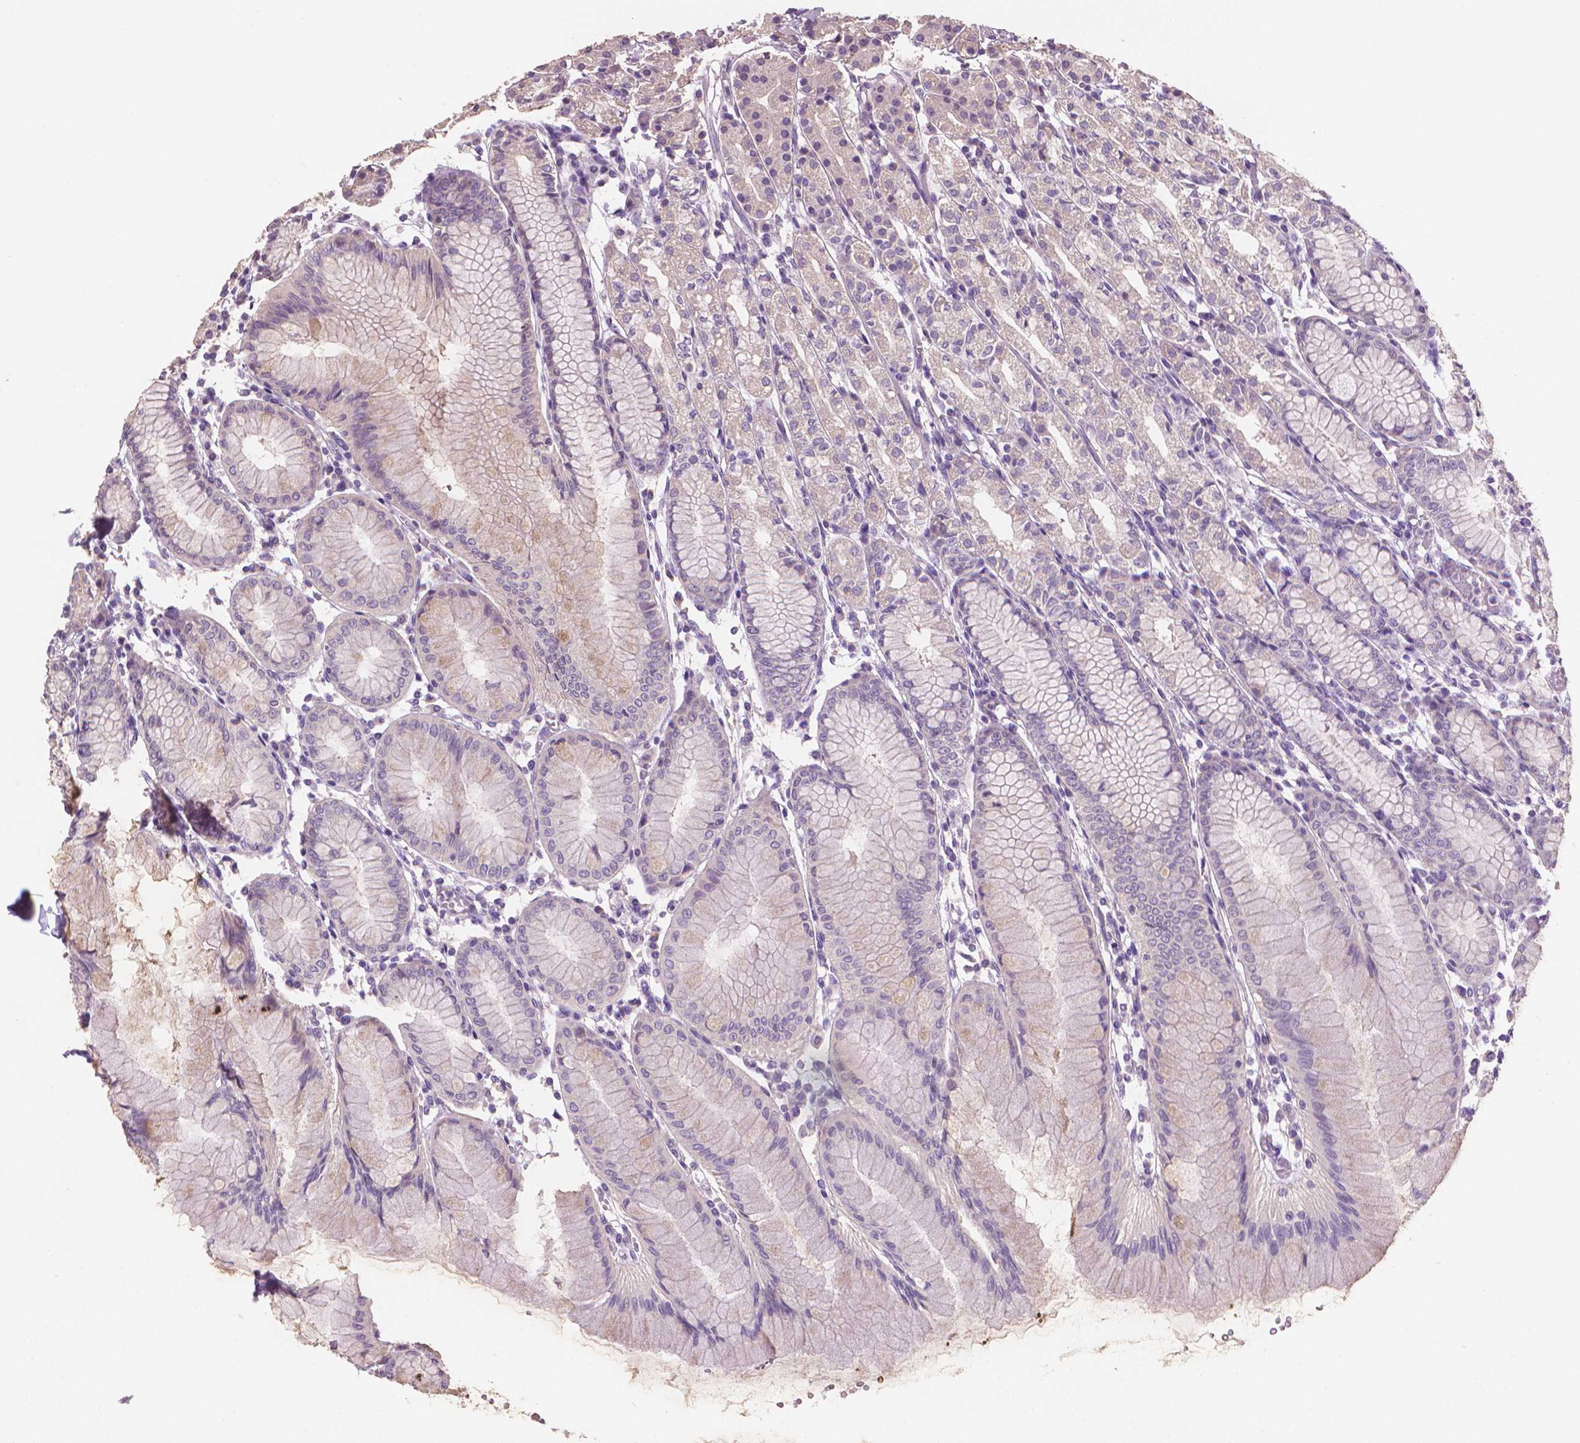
{"staining": {"intensity": "weak", "quantity": "<25%", "location": "cytoplasmic/membranous"}, "tissue": "stomach", "cell_type": "Glandular cells", "image_type": "normal", "snomed": [{"axis": "morphology", "description": "Normal tissue, NOS"}, {"axis": "topography", "description": "Stomach"}], "caption": "Immunohistochemical staining of benign stomach reveals no significant staining in glandular cells.", "gene": "CATIP", "patient": {"sex": "female", "age": 57}}